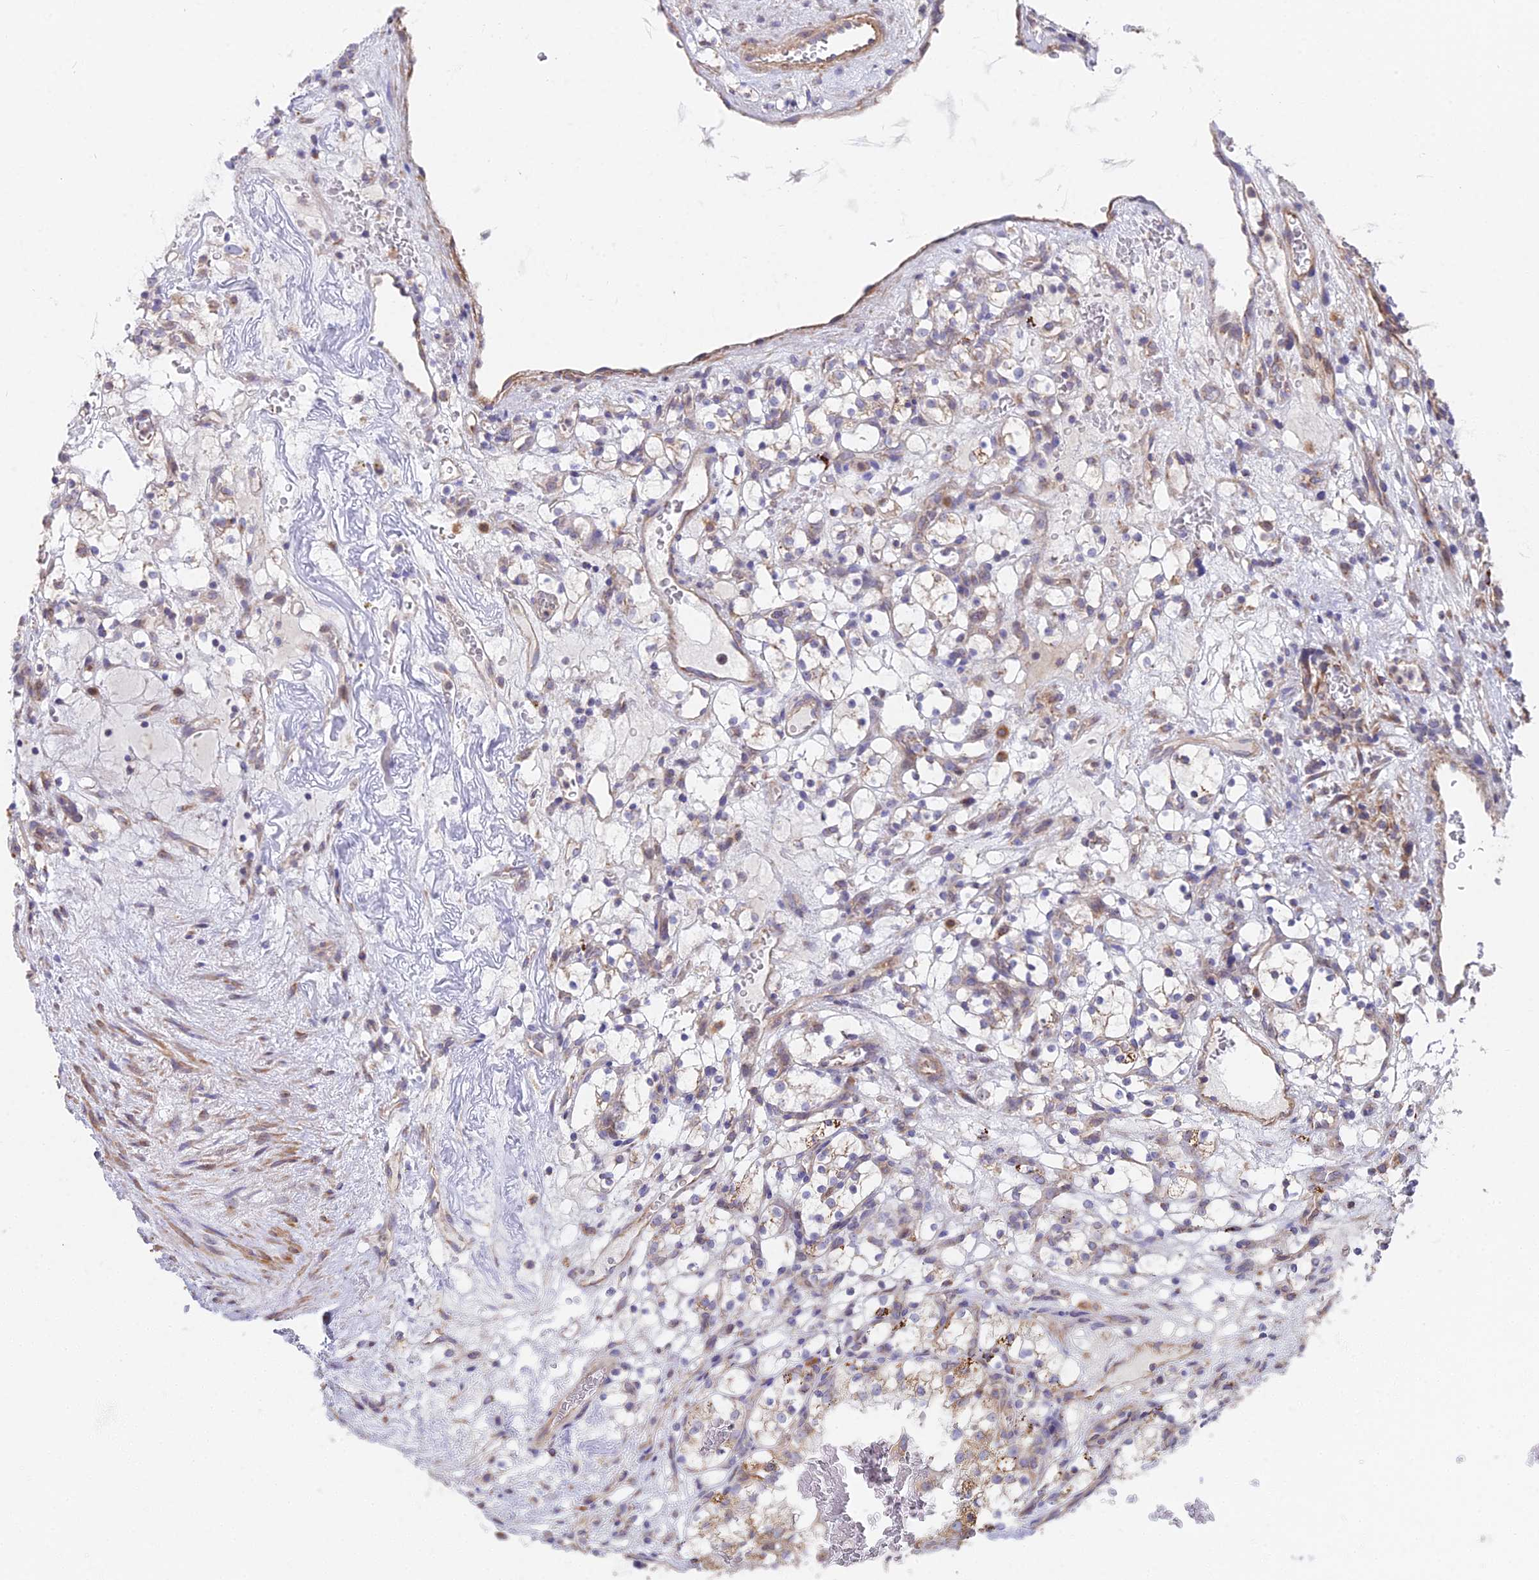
{"staining": {"intensity": "moderate", "quantity": "<25%", "location": "cytoplasmic/membranous"}, "tissue": "renal cancer", "cell_type": "Tumor cells", "image_type": "cancer", "snomed": [{"axis": "morphology", "description": "Adenocarcinoma, NOS"}, {"axis": "topography", "description": "Kidney"}], "caption": "Immunohistochemistry (IHC) (DAB) staining of adenocarcinoma (renal) shows moderate cytoplasmic/membranous protein staining in approximately <25% of tumor cells. The staining is performed using DAB brown chromogen to label protein expression. The nuclei are counter-stained blue using hematoxylin.", "gene": "TBC1D20", "patient": {"sex": "female", "age": 69}}